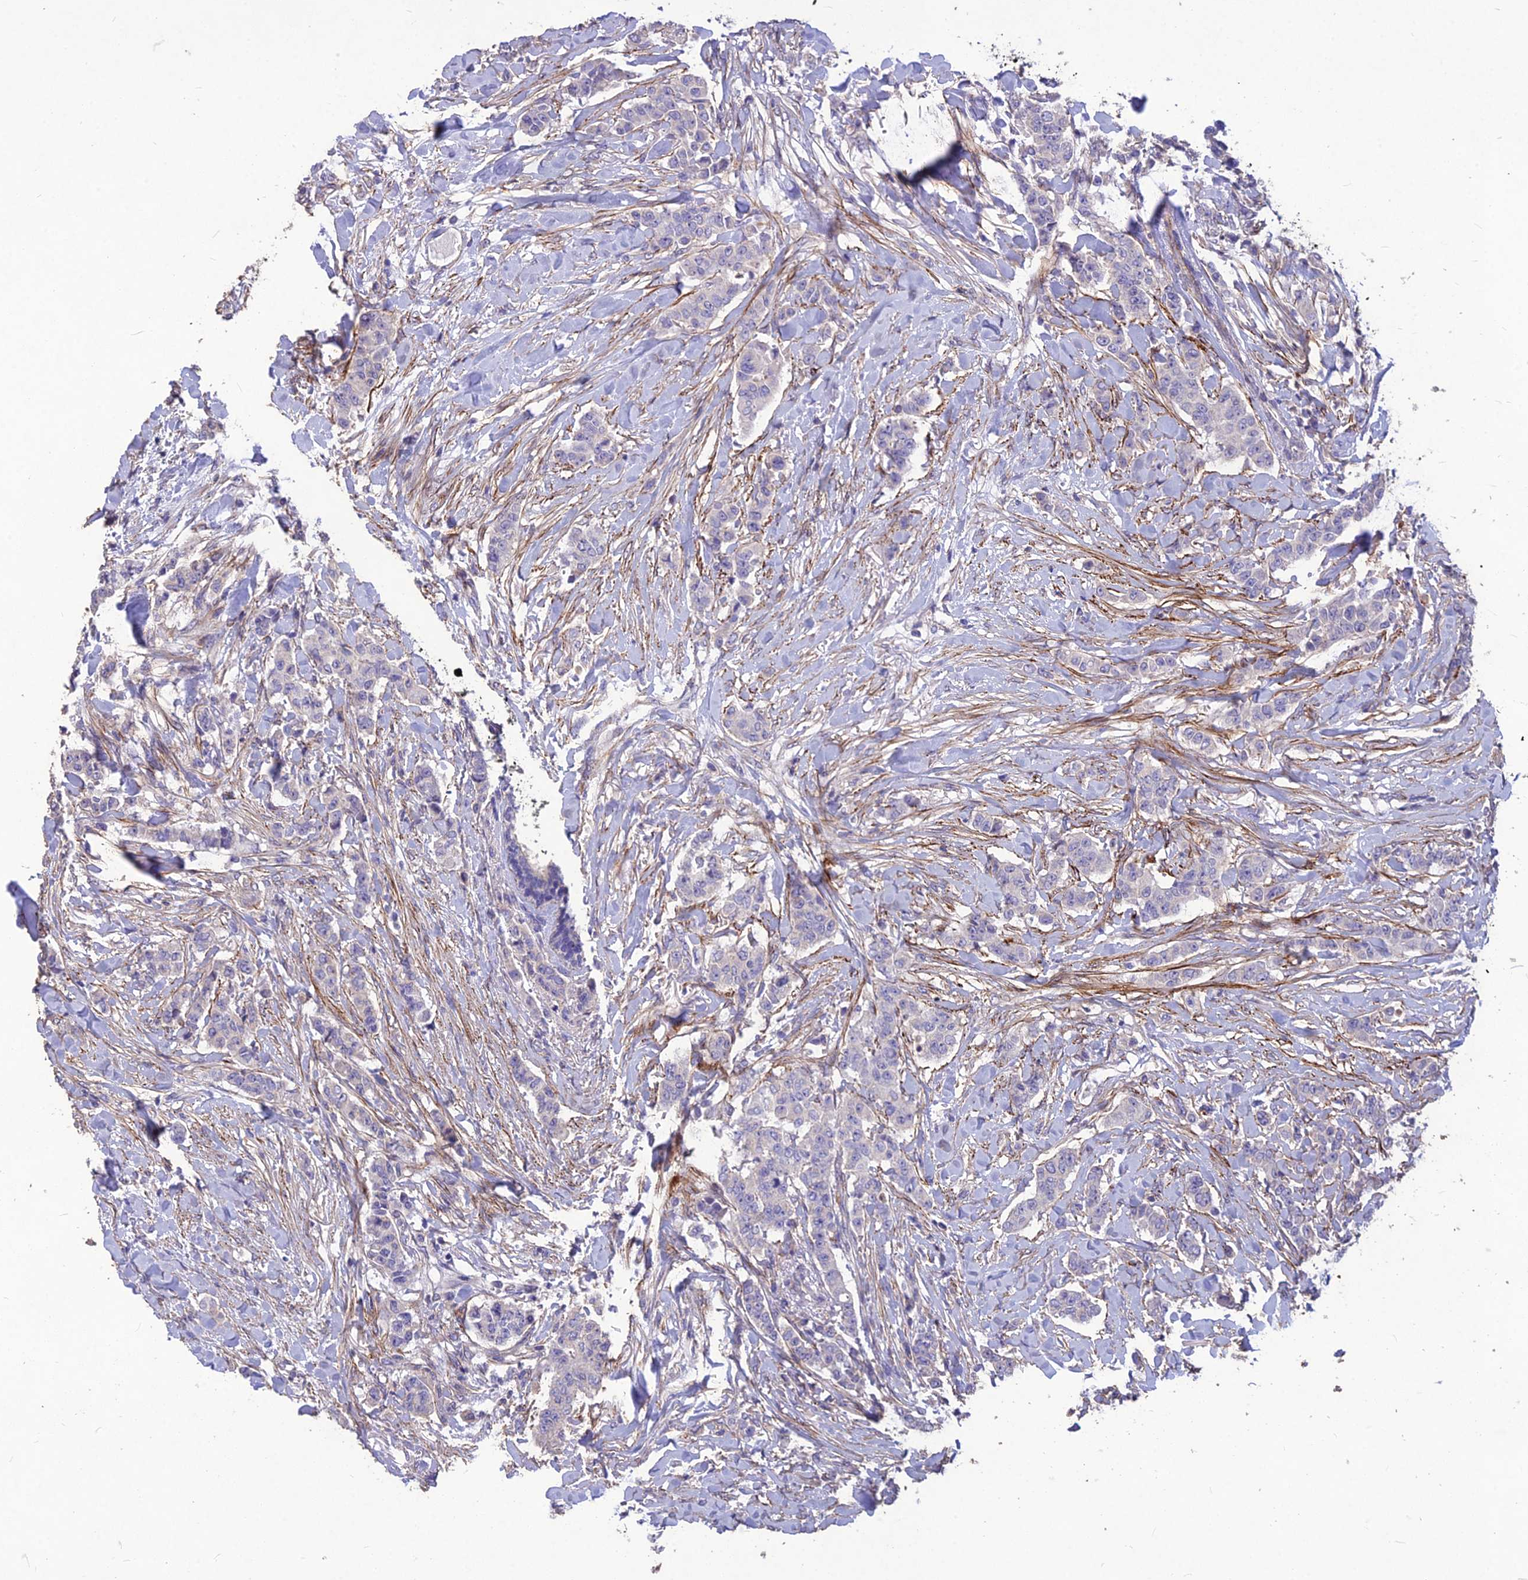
{"staining": {"intensity": "negative", "quantity": "none", "location": "none"}, "tissue": "breast cancer", "cell_type": "Tumor cells", "image_type": "cancer", "snomed": [{"axis": "morphology", "description": "Duct carcinoma"}, {"axis": "topography", "description": "Breast"}], "caption": "Intraductal carcinoma (breast) was stained to show a protein in brown. There is no significant positivity in tumor cells. (DAB immunohistochemistry with hematoxylin counter stain).", "gene": "CLUH", "patient": {"sex": "female", "age": 40}}